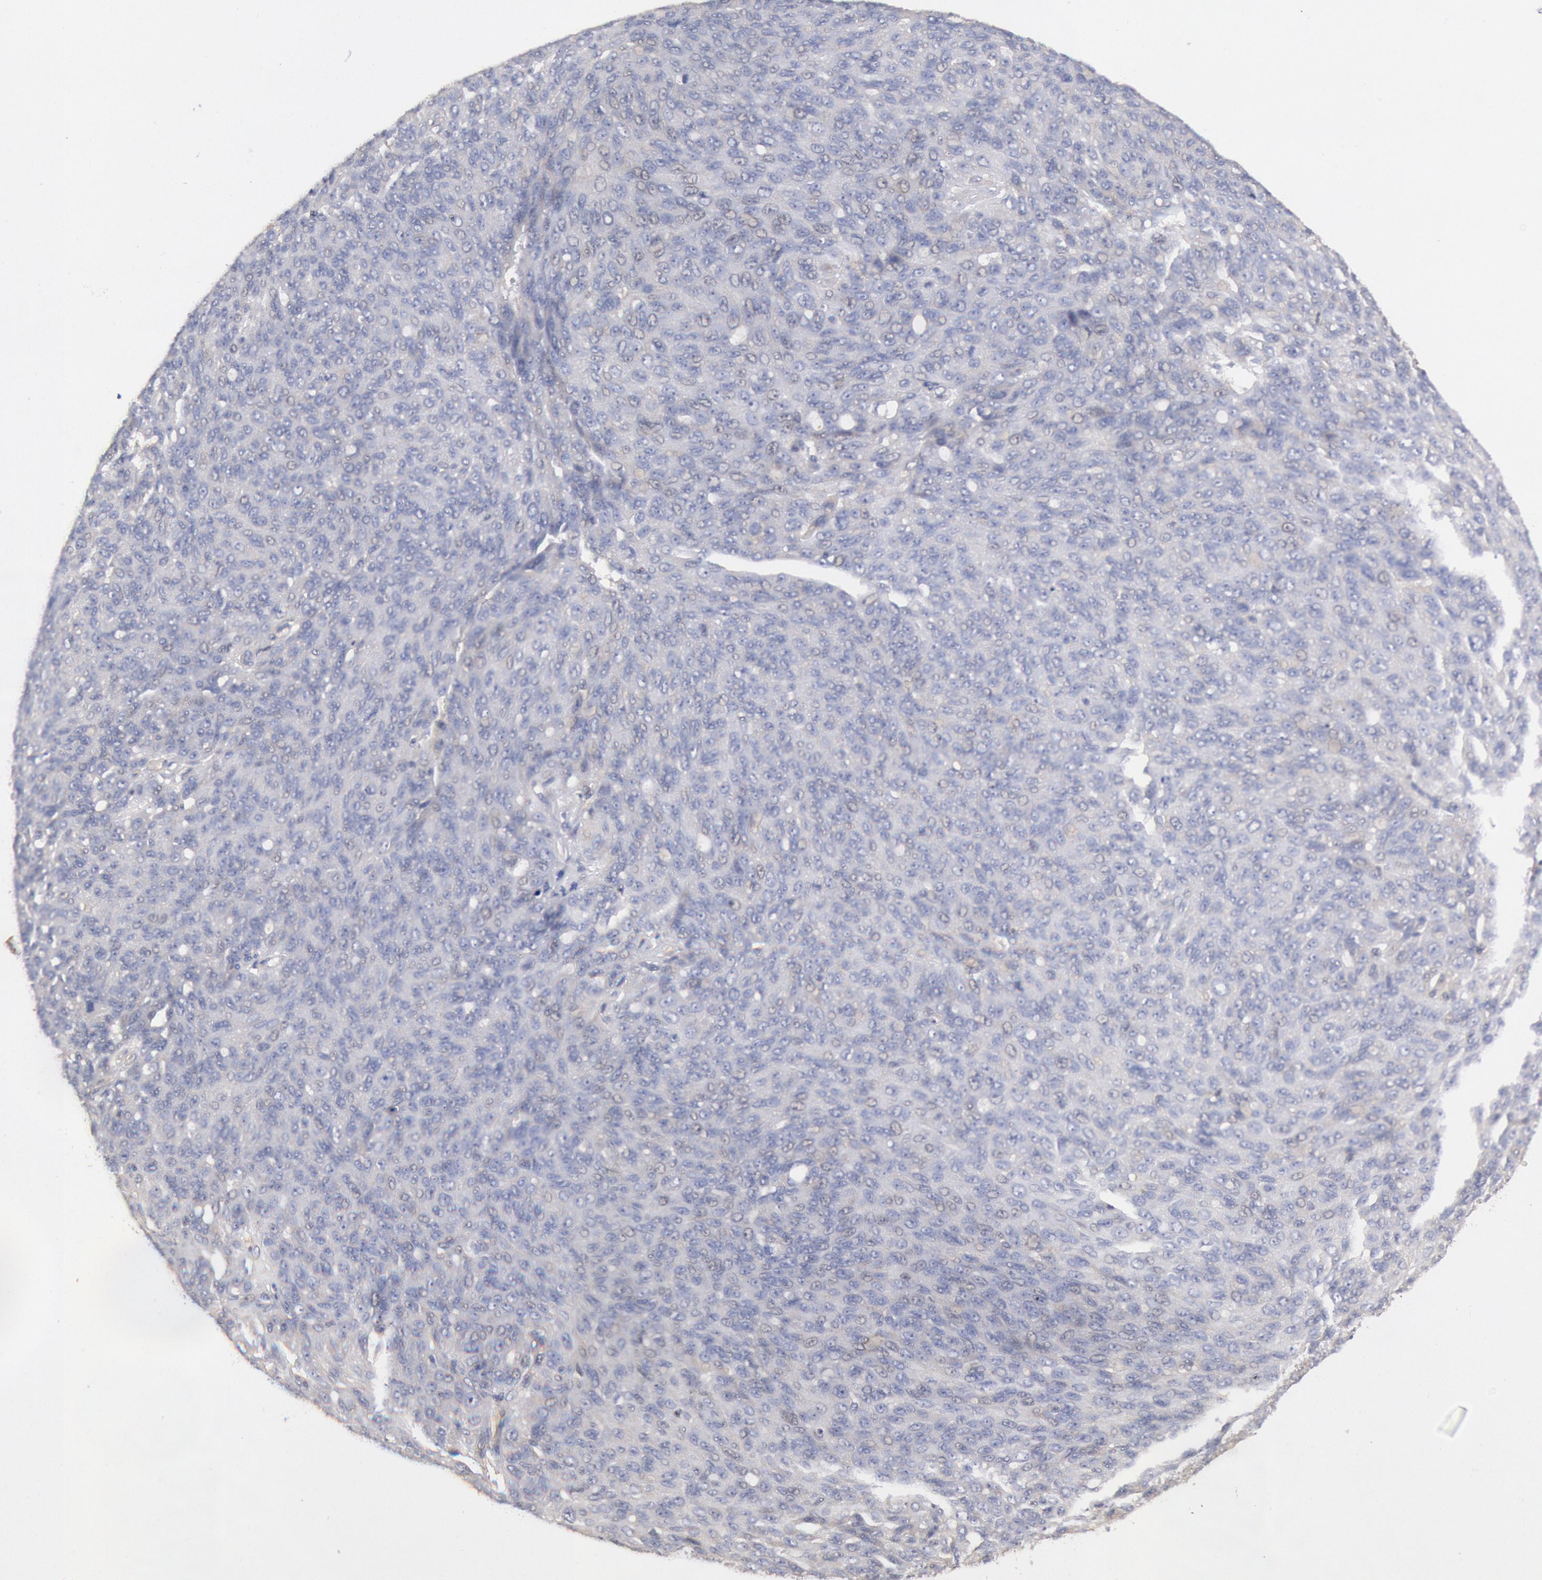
{"staining": {"intensity": "negative", "quantity": "none", "location": "none"}, "tissue": "ovarian cancer", "cell_type": "Tumor cells", "image_type": "cancer", "snomed": [{"axis": "morphology", "description": "Carcinoma, endometroid"}, {"axis": "topography", "description": "Ovary"}], "caption": "Image shows no significant protein staining in tumor cells of ovarian cancer (endometroid carcinoma).", "gene": "TMED8", "patient": {"sex": "female", "age": 60}}